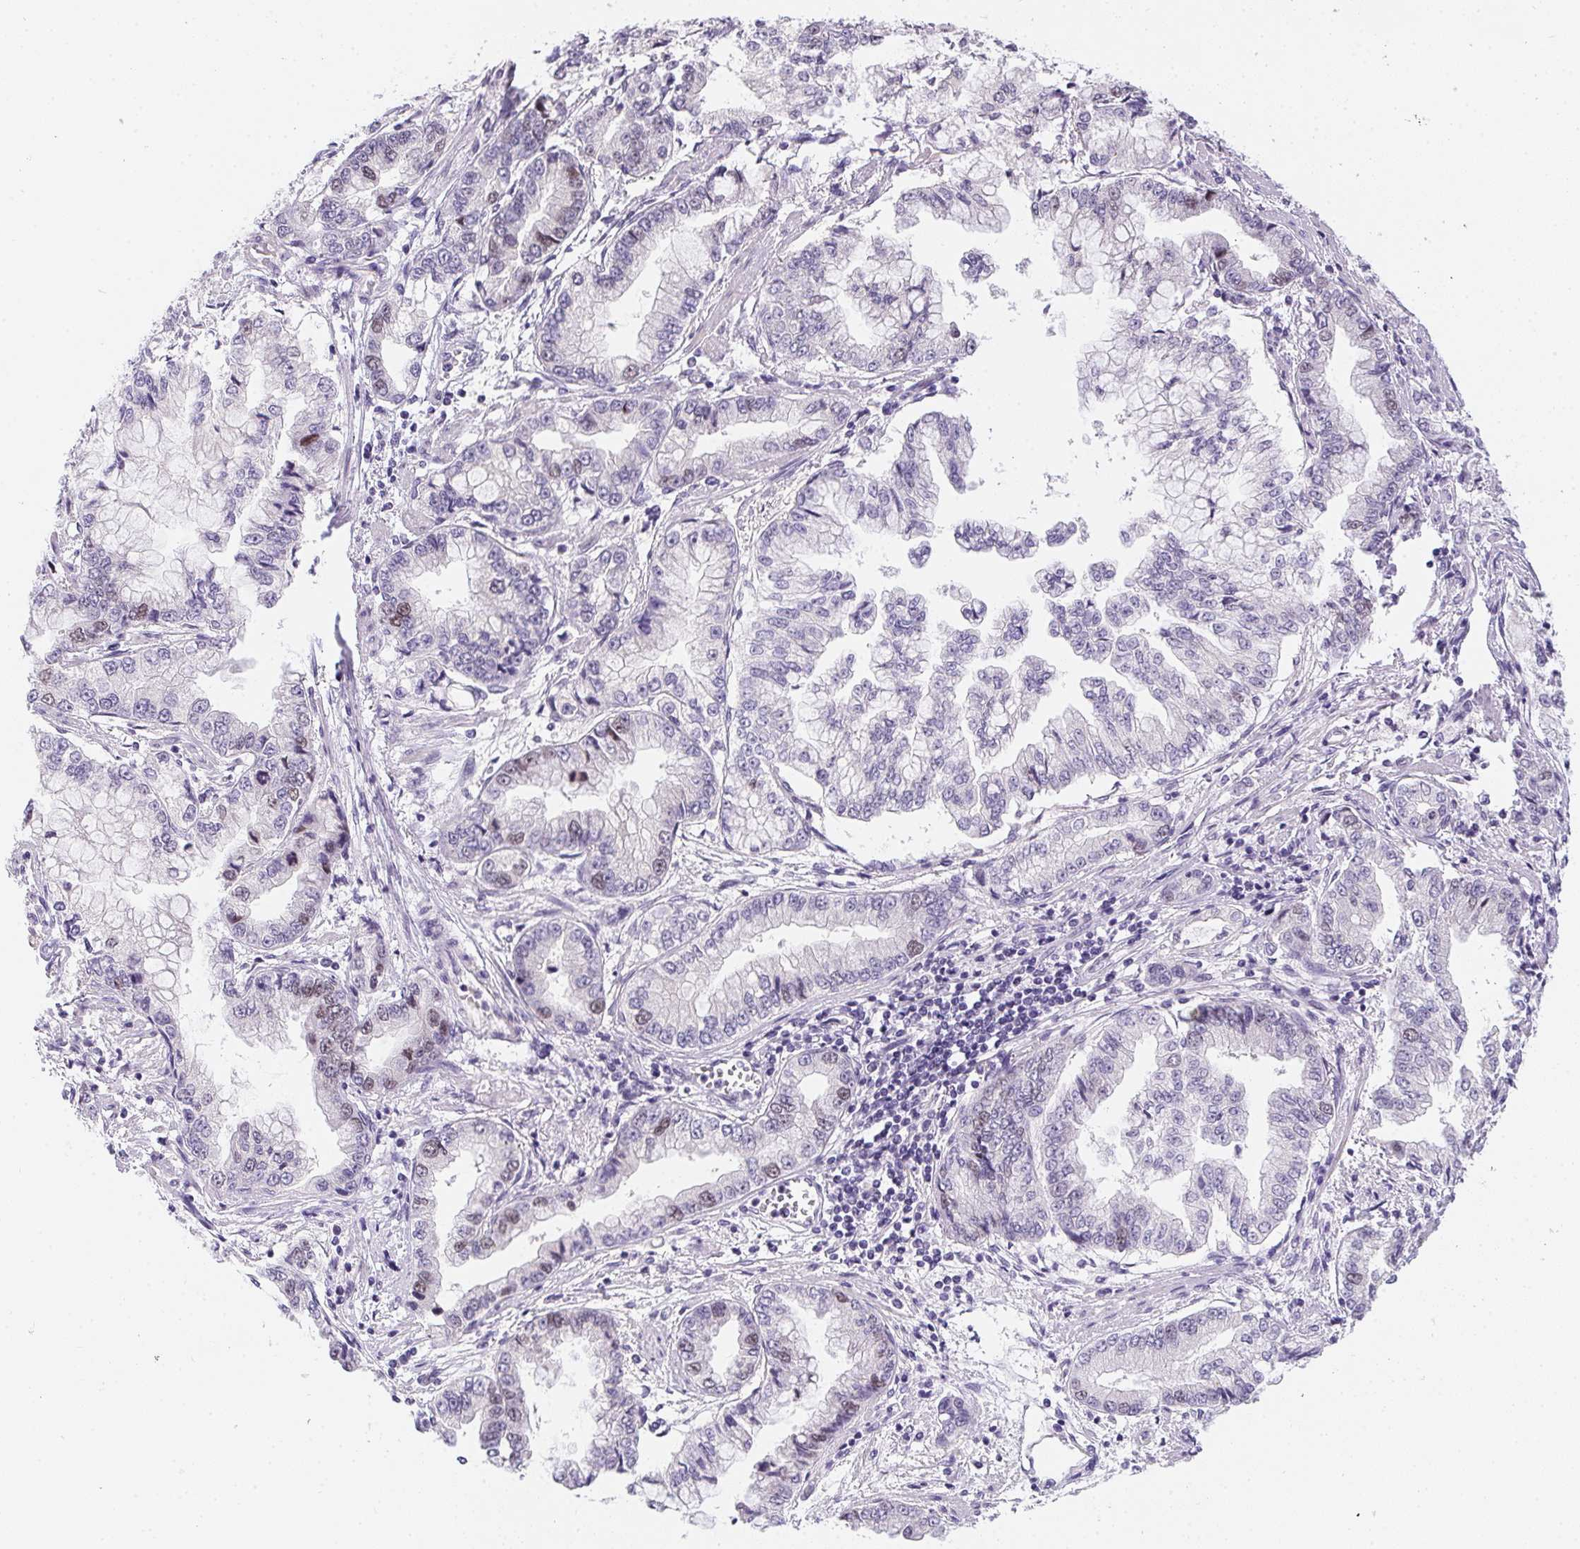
{"staining": {"intensity": "weak", "quantity": "<25%", "location": "nuclear"}, "tissue": "stomach cancer", "cell_type": "Tumor cells", "image_type": "cancer", "snomed": [{"axis": "morphology", "description": "Adenocarcinoma, NOS"}, {"axis": "topography", "description": "Stomach, upper"}], "caption": "Immunohistochemistry (IHC) photomicrograph of adenocarcinoma (stomach) stained for a protein (brown), which displays no expression in tumor cells.", "gene": "HELLS", "patient": {"sex": "female", "age": 74}}